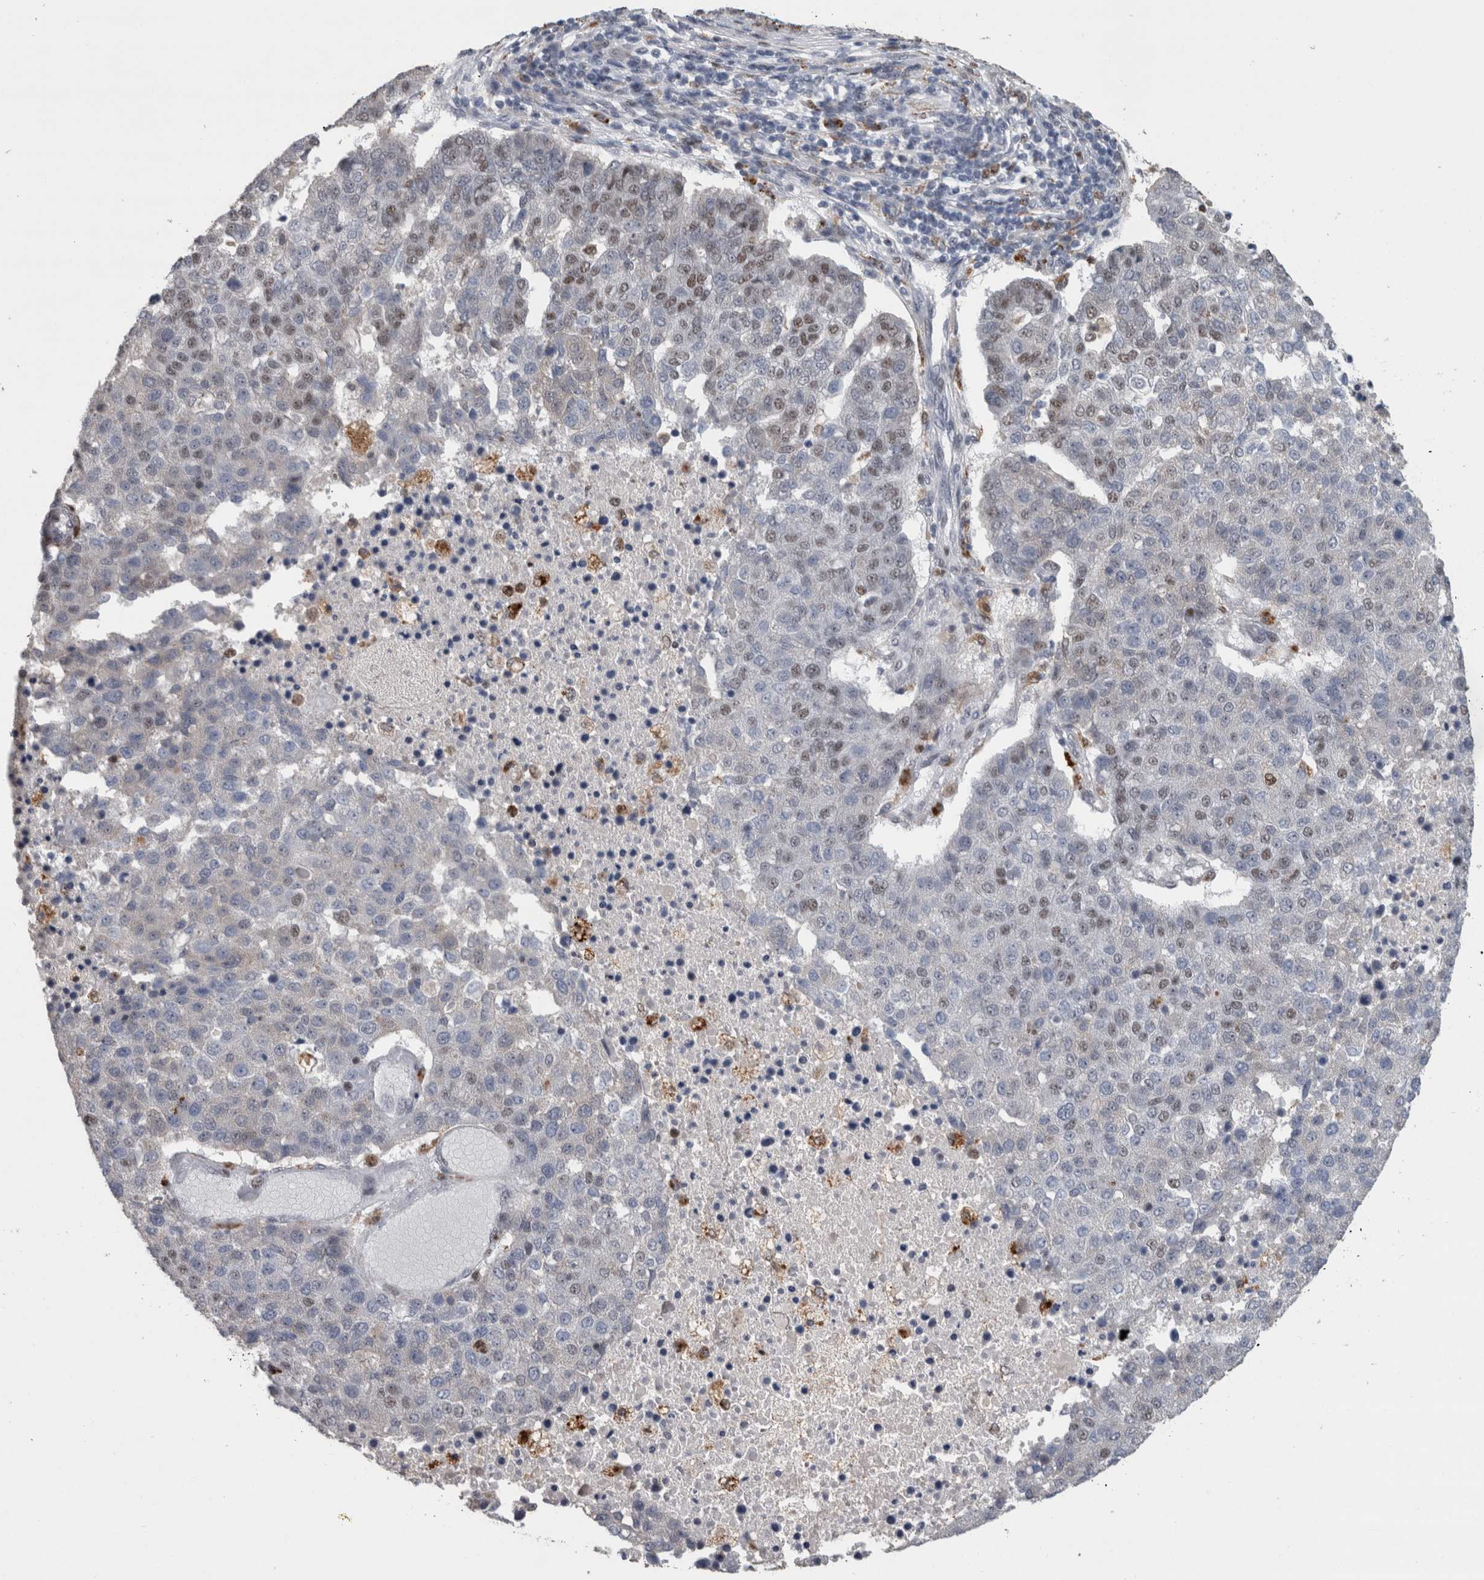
{"staining": {"intensity": "weak", "quantity": "25%-75%", "location": "nuclear"}, "tissue": "pancreatic cancer", "cell_type": "Tumor cells", "image_type": "cancer", "snomed": [{"axis": "morphology", "description": "Adenocarcinoma, NOS"}, {"axis": "topography", "description": "Pancreas"}], "caption": "Protein expression by IHC displays weak nuclear positivity in approximately 25%-75% of tumor cells in pancreatic cancer (adenocarcinoma).", "gene": "POLD2", "patient": {"sex": "female", "age": 61}}